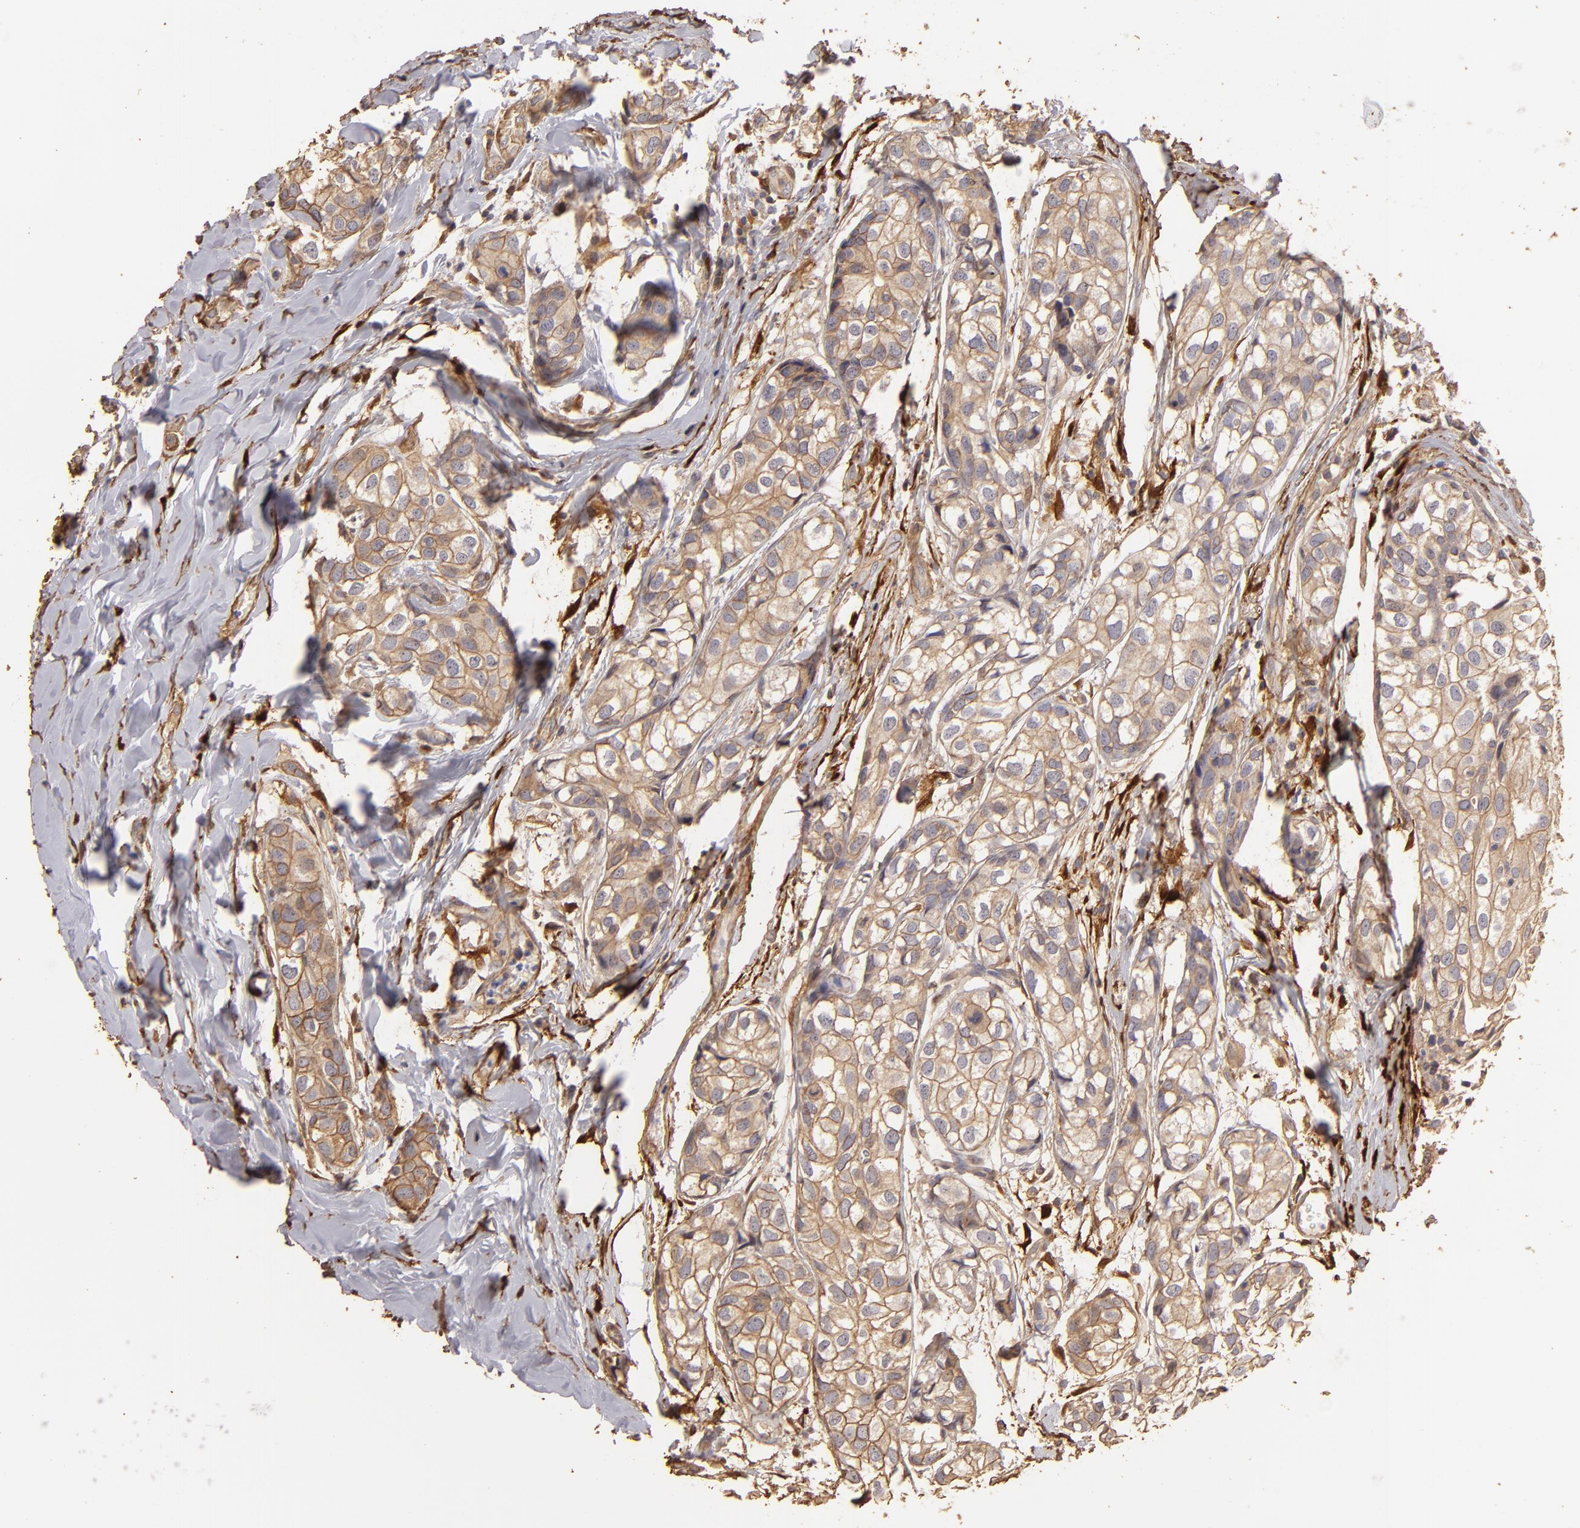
{"staining": {"intensity": "moderate", "quantity": ">75%", "location": "cytoplasmic/membranous"}, "tissue": "breast cancer", "cell_type": "Tumor cells", "image_type": "cancer", "snomed": [{"axis": "morphology", "description": "Duct carcinoma"}, {"axis": "topography", "description": "Breast"}], "caption": "Immunohistochemical staining of breast cancer (intraductal carcinoma) exhibits moderate cytoplasmic/membranous protein staining in about >75% of tumor cells.", "gene": "HSPB6", "patient": {"sex": "female", "age": 68}}